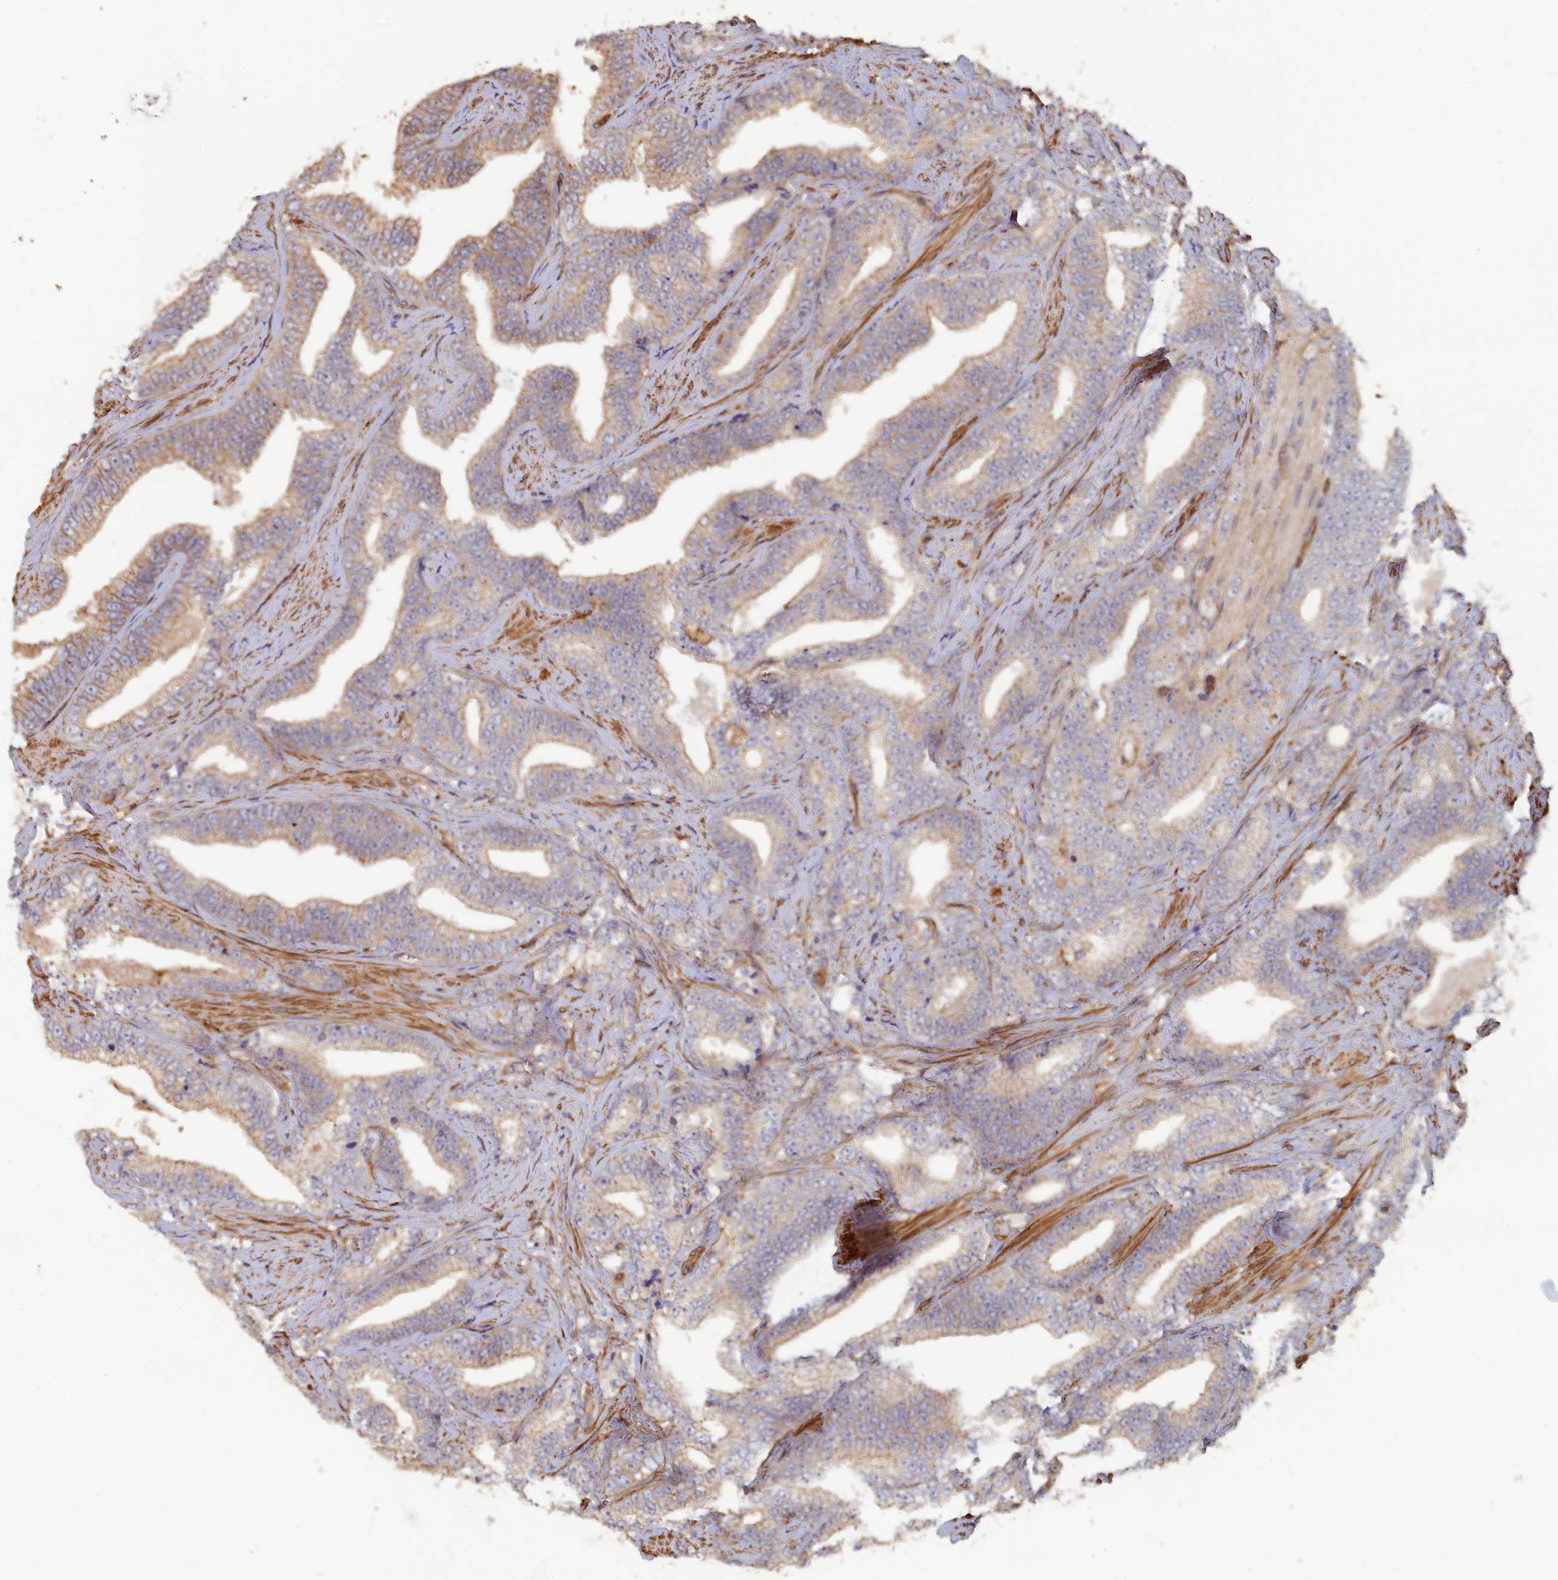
{"staining": {"intensity": "weak", "quantity": "25%-75%", "location": "cytoplasmic/membranous"}, "tissue": "prostate cancer", "cell_type": "Tumor cells", "image_type": "cancer", "snomed": [{"axis": "morphology", "description": "Adenocarcinoma, High grade"}, {"axis": "topography", "description": "Prostate and seminal vesicle, NOS"}], "caption": "Immunohistochemical staining of human prostate cancer (adenocarcinoma (high-grade)) displays weak cytoplasmic/membranous protein expression in about 25%-75% of tumor cells.", "gene": "ANKRD27", "patient": {"sex": "male", "age": 67}}